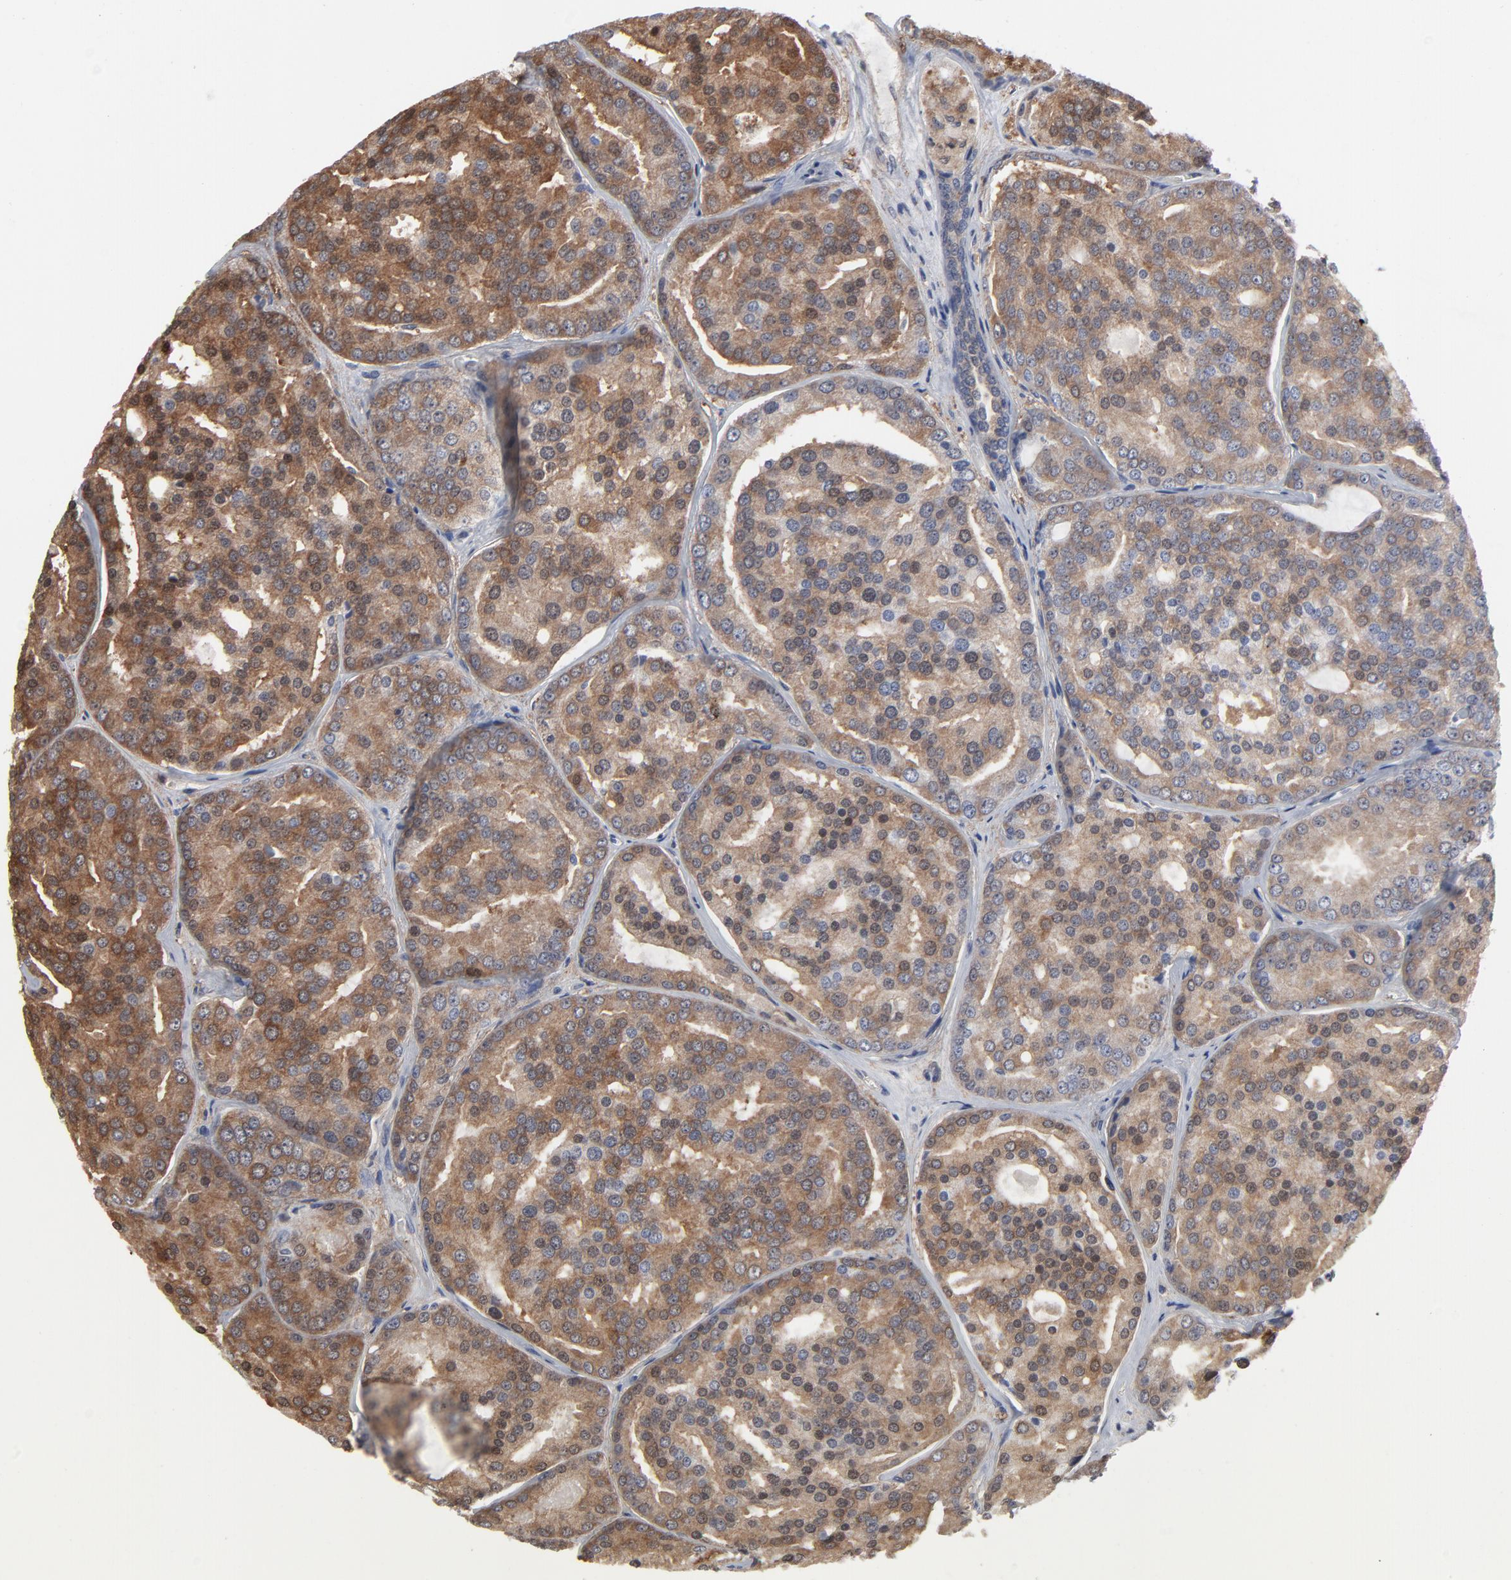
{"staining": {"intensity": "moderate", "quantity": ">75%", "location": "cytoplasmic/membranous"}, "tissue": "prostate cancer", "cell_type": "Tumor cells", "image_type": "cancer", "snomed": [{"axis": "morphology", "description": "Adenocarcinoma, High grade"}, {"axis": "topography", "description": "Prostate"}], "caption": "Protein expression analysis of prostate cancer reveals moderate cytoplasmic/membranous staining in about >75% of tumor cells.", "gene": "MAP2K1", "patient": {"sex": "male", "age": 64}}